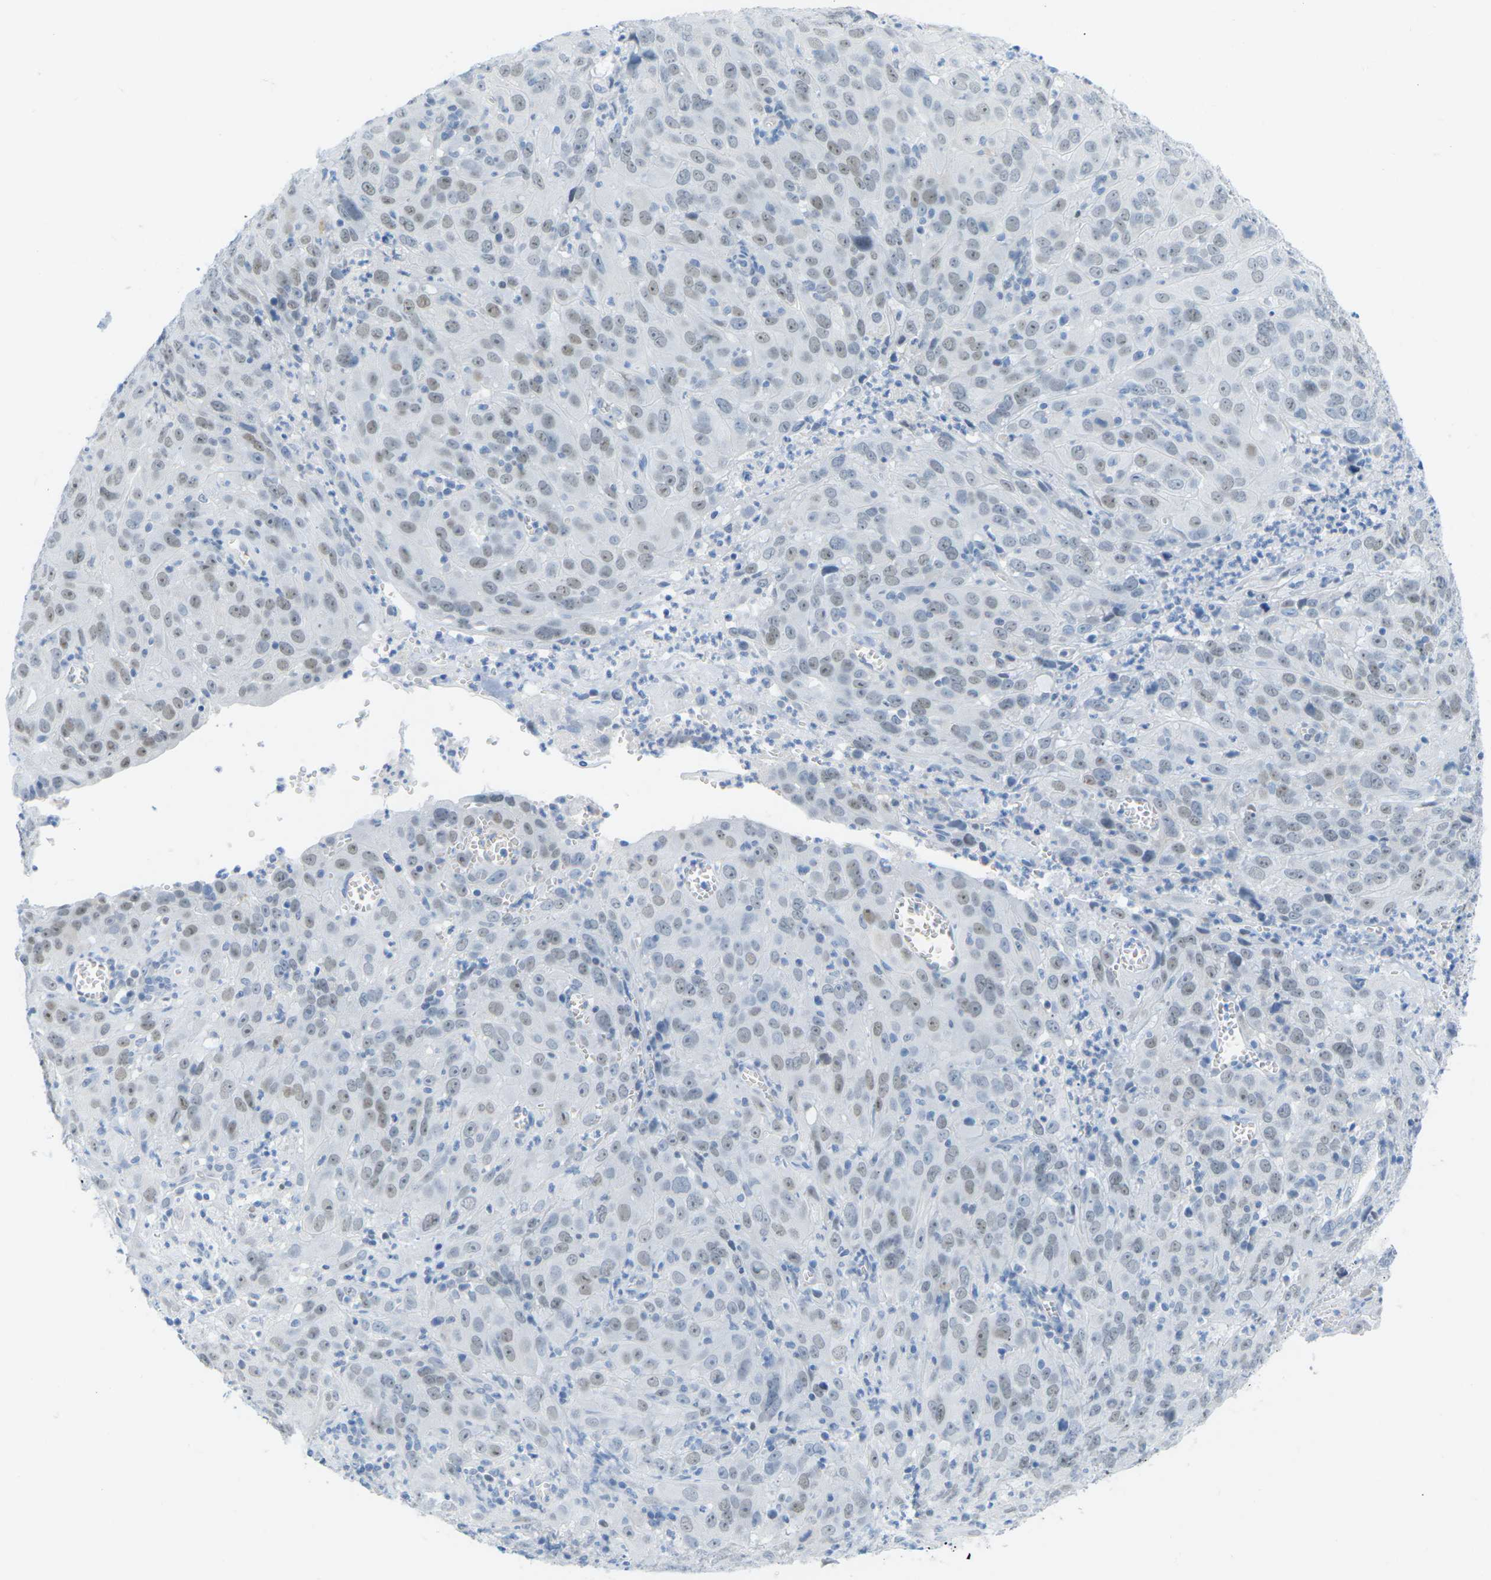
{"staining": {"intensity": "weak", "quantity": "25%-75%", "location": "nuclear"}, "tissue": "cervical cancer", "cell_type": "Tumor cells", "image_type": "cancer", "snomed": [{"axis": "morphology", "description": "Squamous cell carcinoma, NOS"}, {"axis": "topography", "description": "Cervix"}], "caption": "Human cervical cancer stained for a protein (brown) demonstrates weak nuclear positive positivity in approximately 25%-75% of tumor cells.", "gene": "HLTF", "patient": {"sex": "female", "age": 32}}